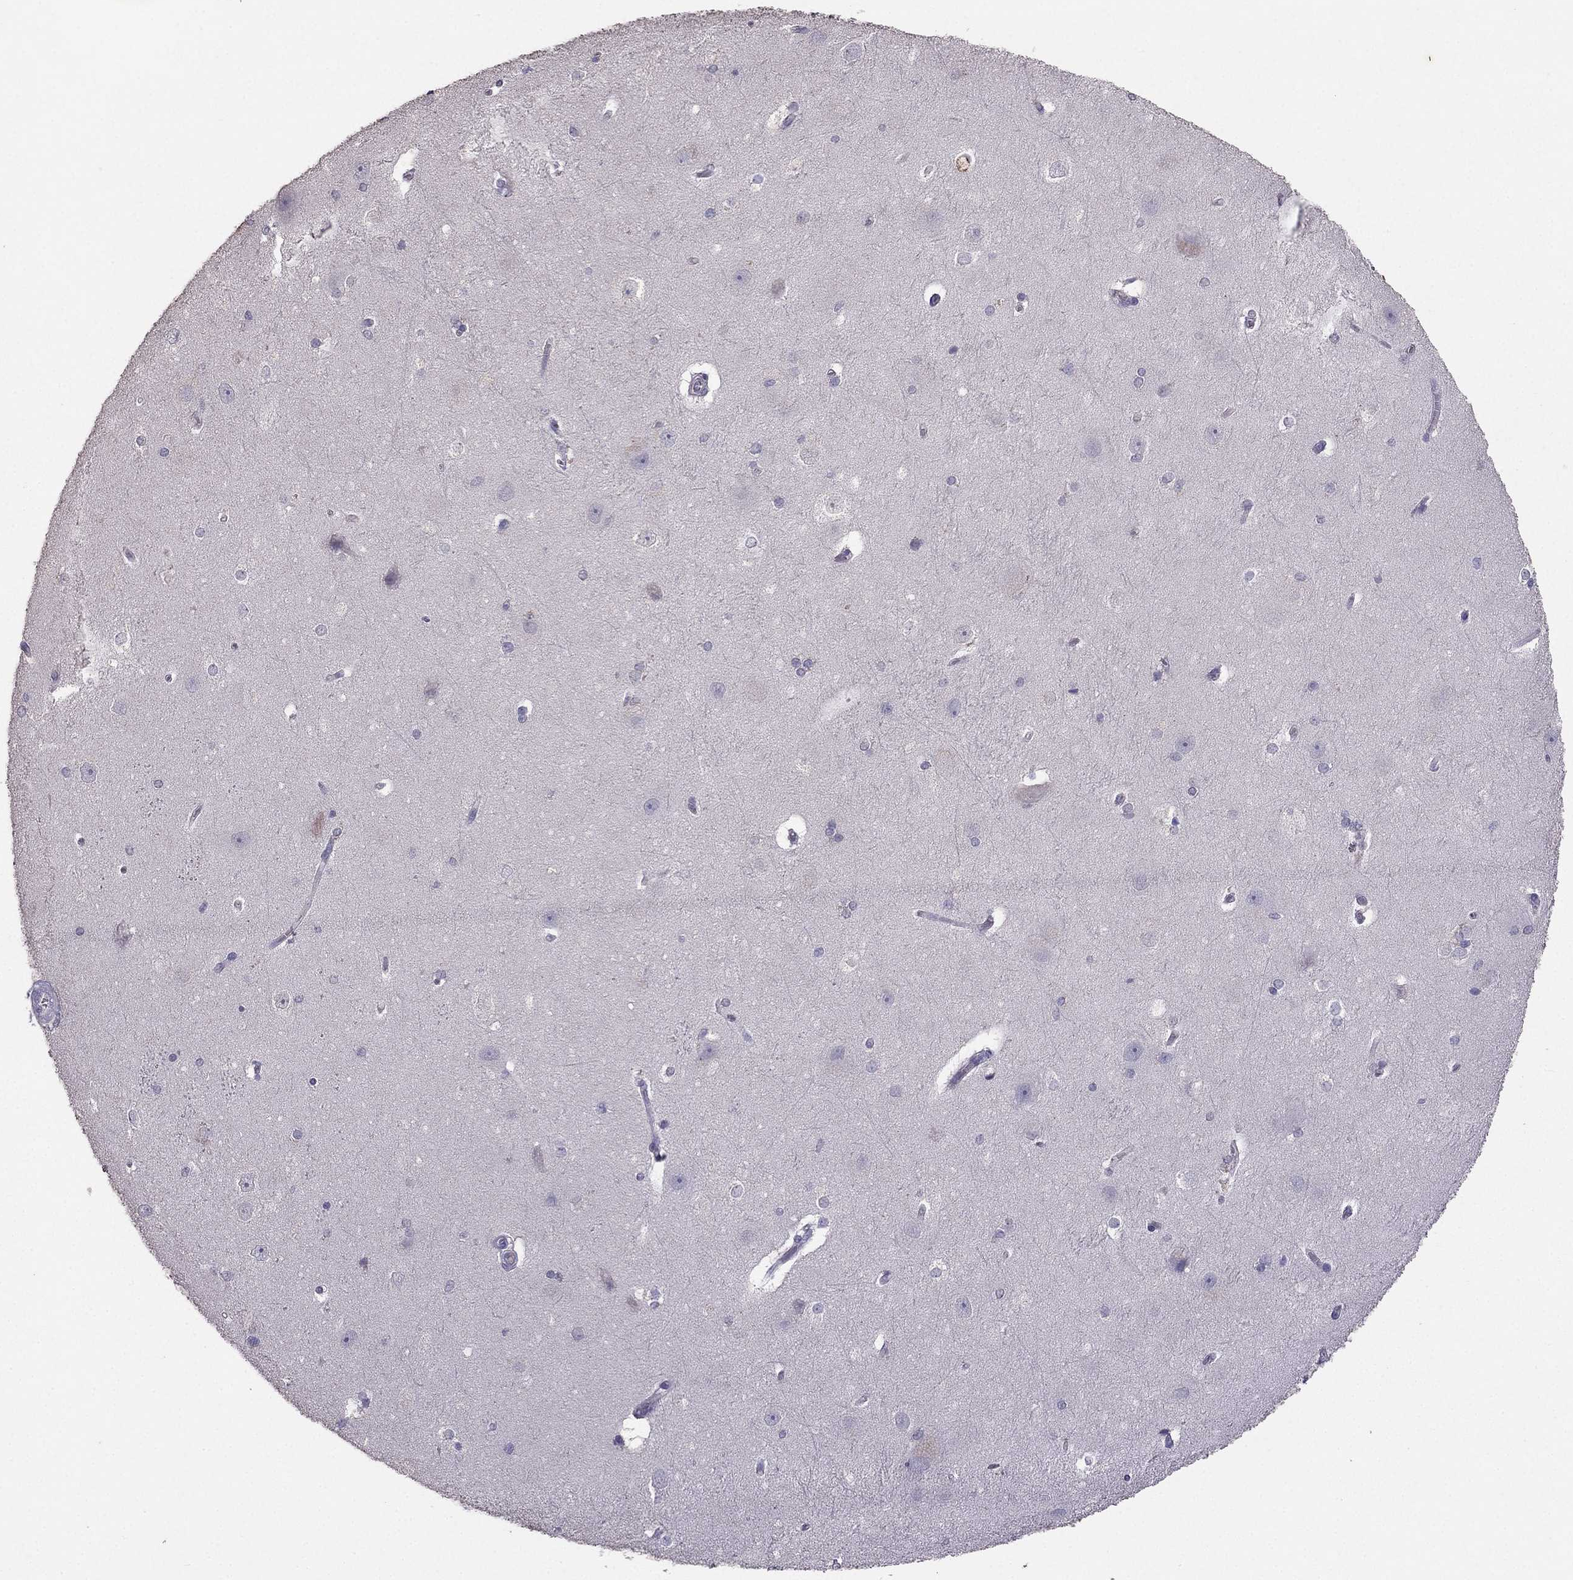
{"staining": {"intensity": "negative", "quantity": "none", "location": "none"}, "tissue": "hippocampus", "cell_type": "Glial cells", "image_type": "normal", "snomed": [{"axis": "morphology", "description": "Normal tissue, NOS"}, {"axis": "topography", "description": "Cerebral cortex"}, {"axis": "topography", "description": "Hippocampus"}], "caption": "IHC of benign hippocampus exhibits no positivity in glial cells.", "gene": "RFLNB", "patient": {"sex": "female", "age": 19}}